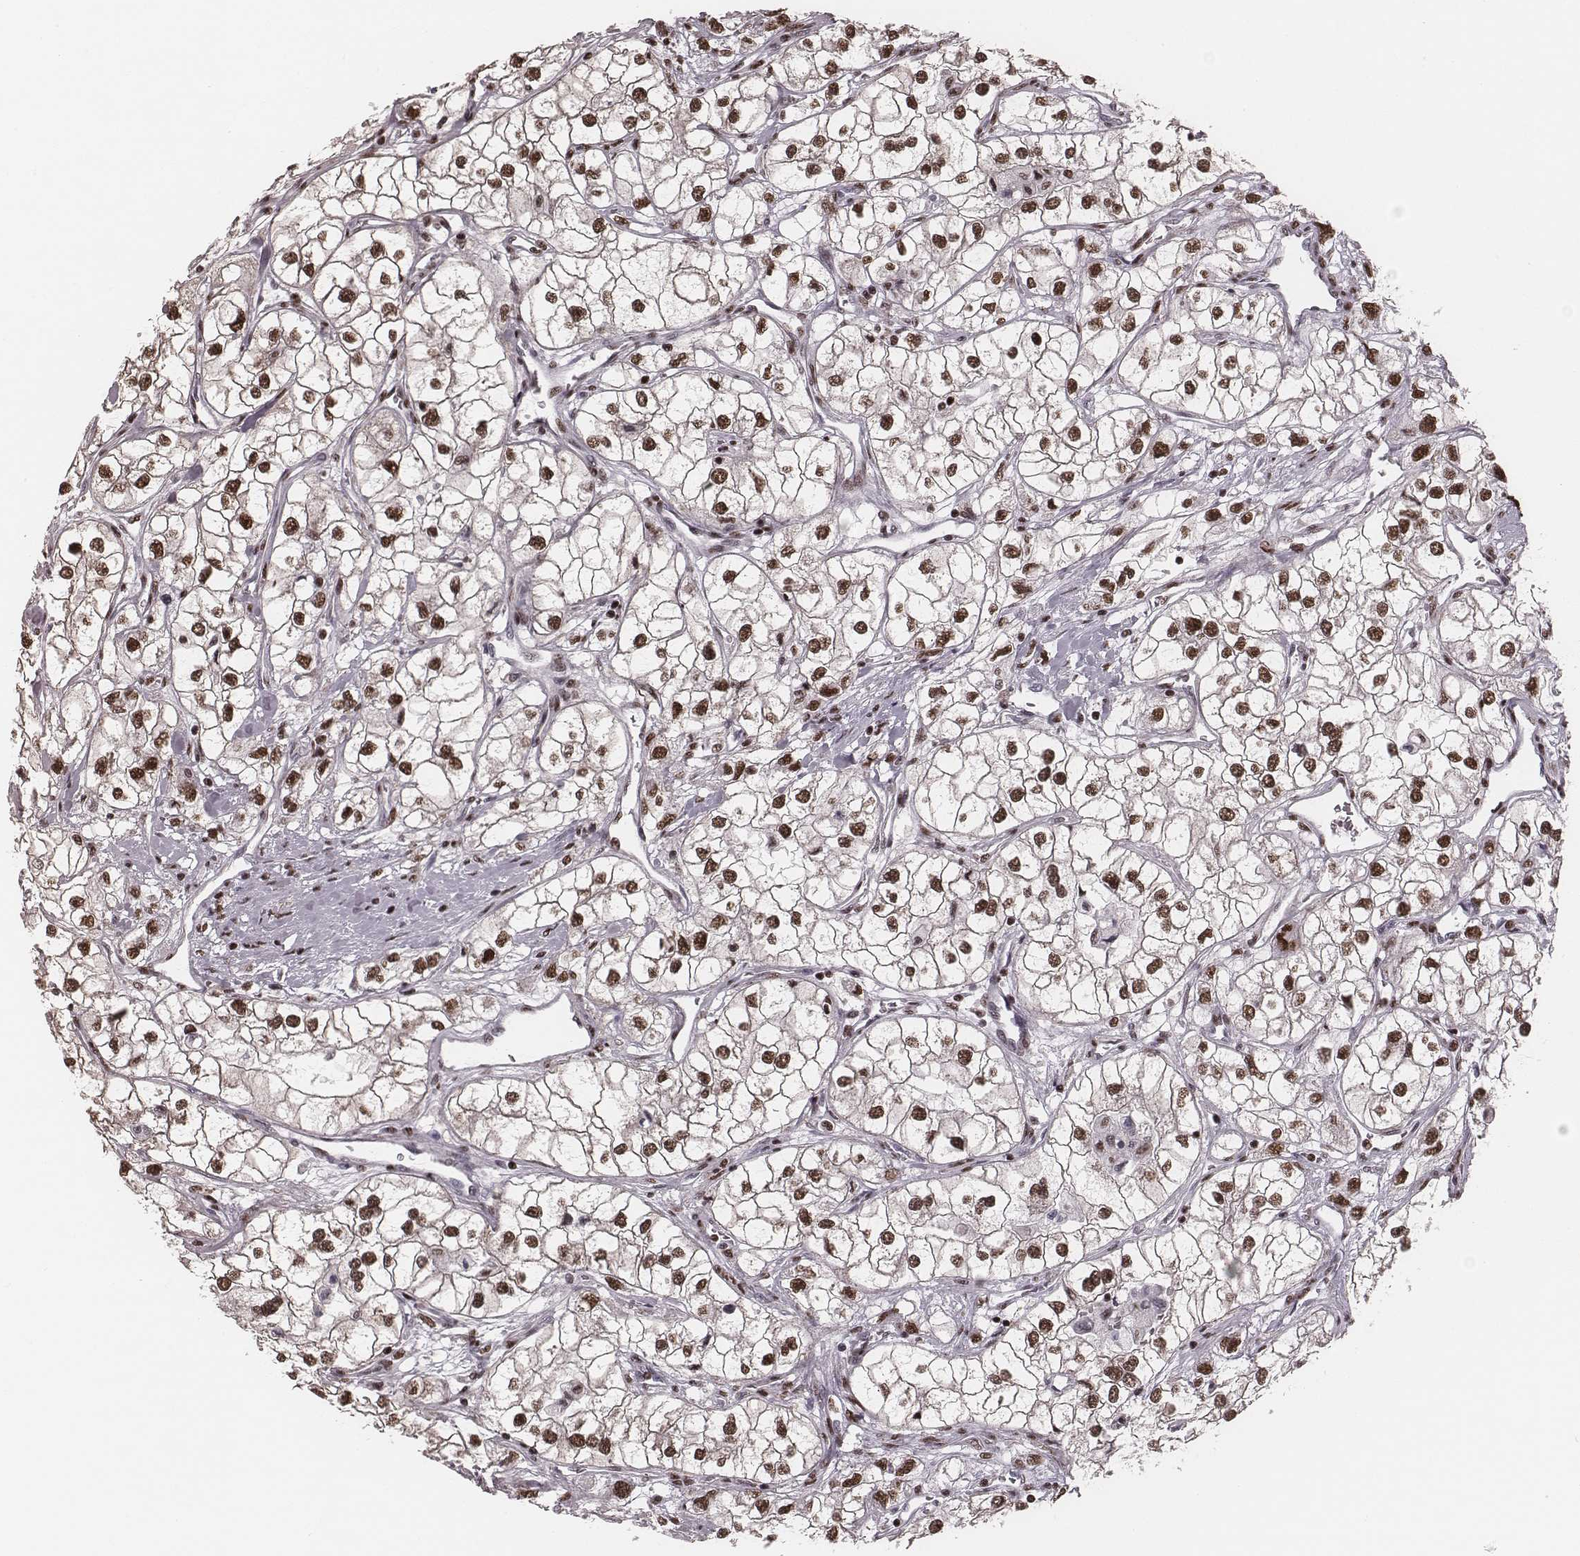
{"staining": {"intensity": "strong", "quantity": ">75%", "location": "nuclear"}, "tissue": "renal cancer", "cell_type": "Tumor cells", "image_type": "cancer", "snomed": [{"axis": "morphology", "description": "Adenocarcinoma, NOS"}, {"axis": "topography", "description": "Kidney"}], "caption": "This photomicrograph exhibits IHC staining of renal cancer (adenocarcinoma), with high strong nuclear positivity in about >75% of tumor cells.", "gene": "LUC7L", "patient": {"sex": "male", "age": 59}}